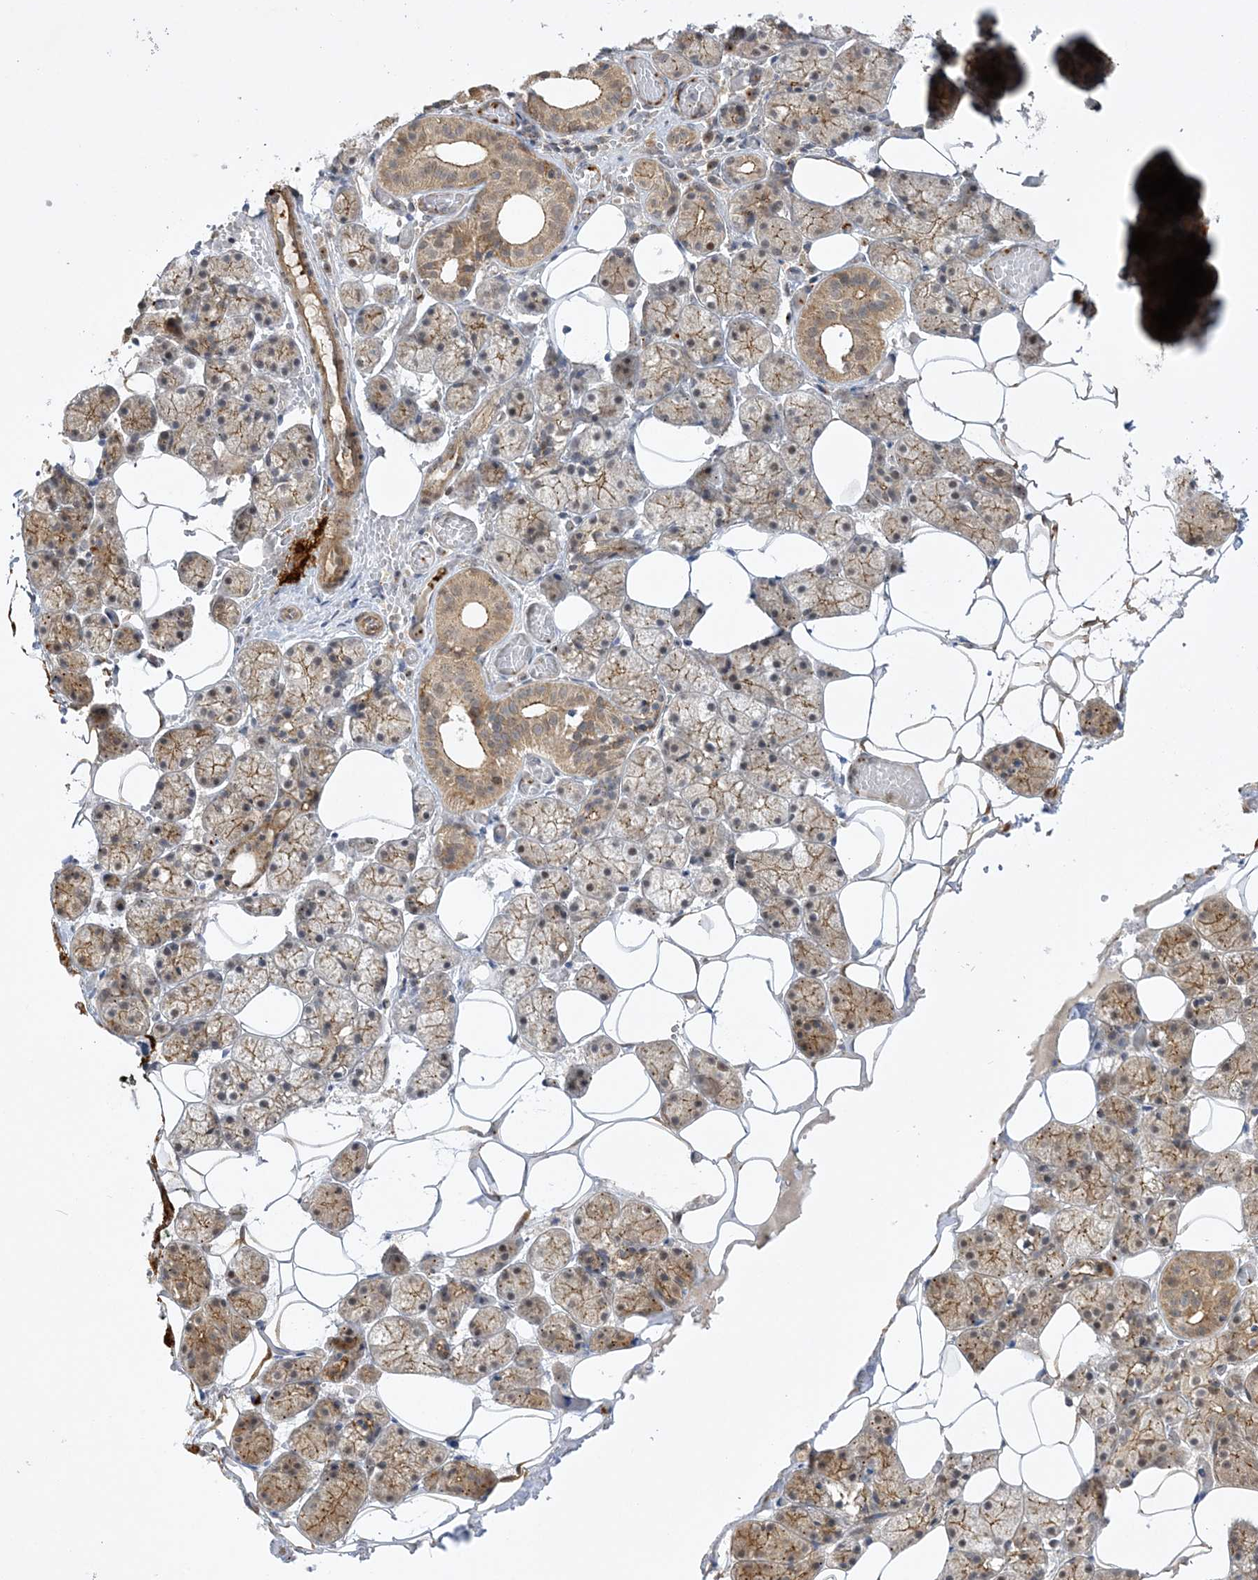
{"staining": {"intensity": "moderate", "quantity": "25%-75%", "location": "cytoplasmic/membranous"}, "tissue": "salivary gland", "cell_type": "Glandular cells", "image_type": "normal", "snomed": [{"axis": "morphology", "description": "Normal tissue, NOS"}, {"axis": "topography", "description": "Salivary gland"}], "caption": "Approximately 25%-75% of glandular cells in benign salivary gland show moderate cytoplasmic/membranous protein staining as visualized by brown immunohistochemical staining.", "gene": "NAF1", "patient": {"sex": "female", "age": 33}}